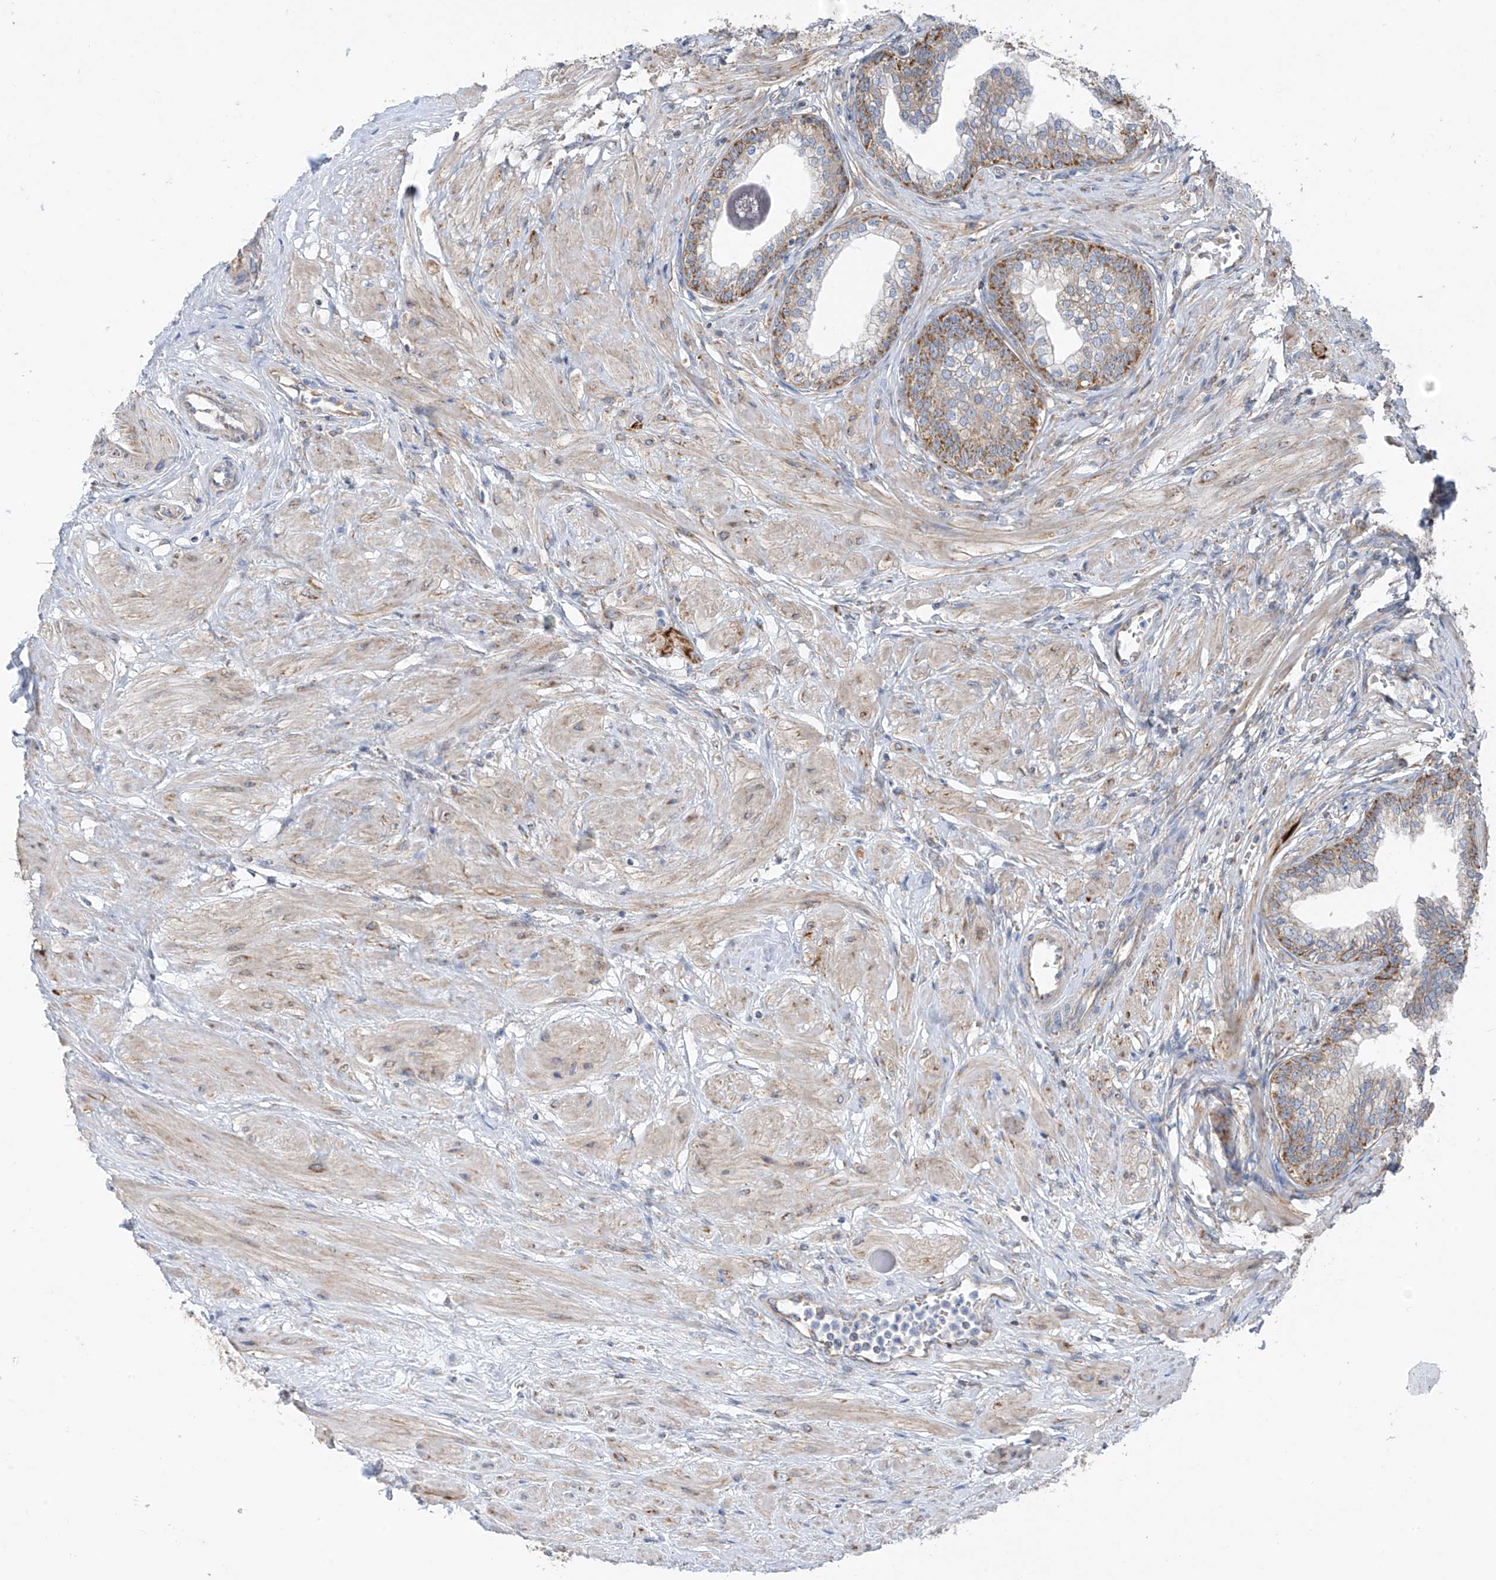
{"staining": {"intensity": "moderate", "quantity": "25%-75%", "location": "cytoplasmic/membranous"}, "tissue": "prostate", "cell_type": "Glandular cells", "image_type": "normal", "snomed": [{"axis": "morphology", "description": "Normal tissue, NOS"}, {"axis": "morphology", "description": "Urothelial carcinoma, Low grade"}, {"axis": "topography", "description": "Urinary bladder"}, {"axis": "topography", "description": "Prostate"}], "caption": "Immunohistochemistry (IHC) staining of benign prostate, which exhibits medium levels of moderate cytoplasmic/membranous positivity in approximately 25%-75% of glandular cells indicating moderate cytoplasmic/membranous protein staining. The staining was performed using DAB (brown) for protein detection and nuclei were counterstained in hematoxylin (blue).", "gene": "EOMES", "patient": {"sex": "male", "age": 60}}